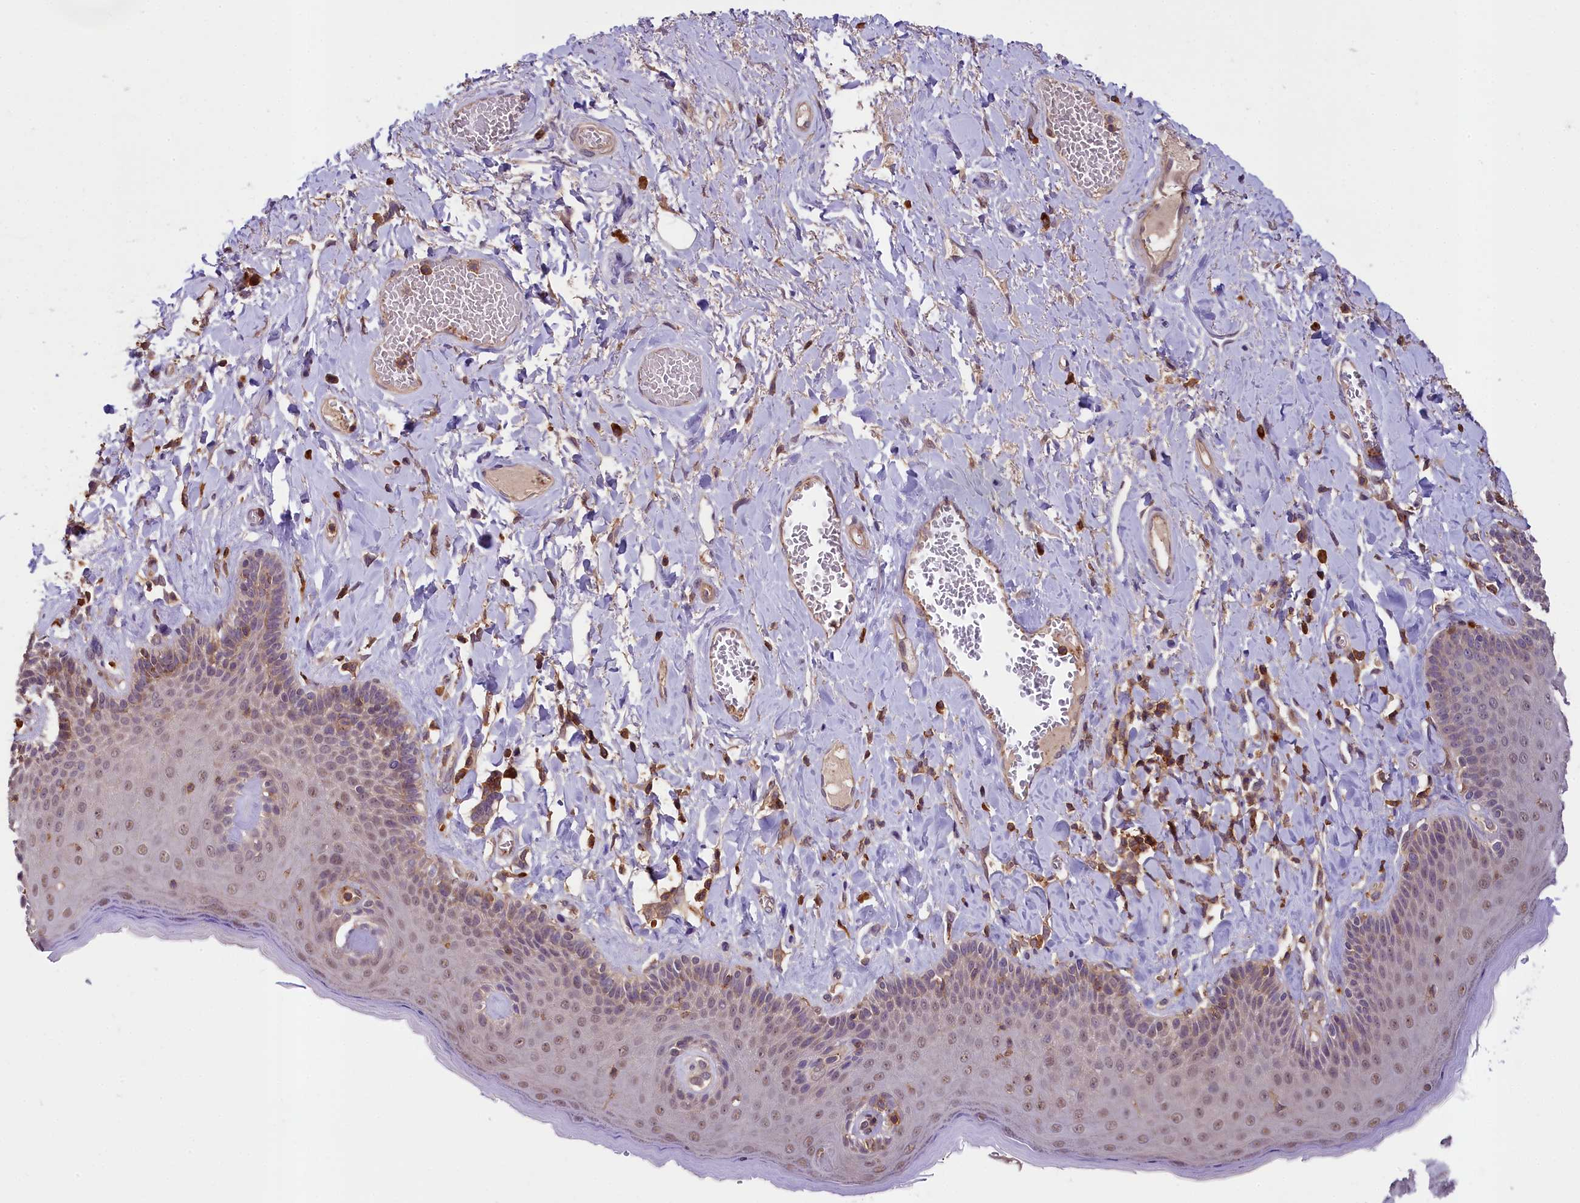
{"staining": {"intensity": "weak", "quantity": "25%-75%", "location": "nuclear"}, "tissue": "skin", "cell_type": "Epidermal cells", "image_type": "normal", "snomed": [{"axis": "morphology", "description": "Normal tissue, NOS"}, {"axis": "topography", "description": "Anal"}], "caption": "Unremarkable skin was stained to show a protein in brown. There is low levels of weak nuclear expression in approximately 25%-75% of epidermal cells. The staining was performed using DAB, with brown indicating positive protein expression. Nuclei are stained blue with hematoxylin.", "gene": "SKIDA1", "patient": {"sex": "male", "age": 69}}